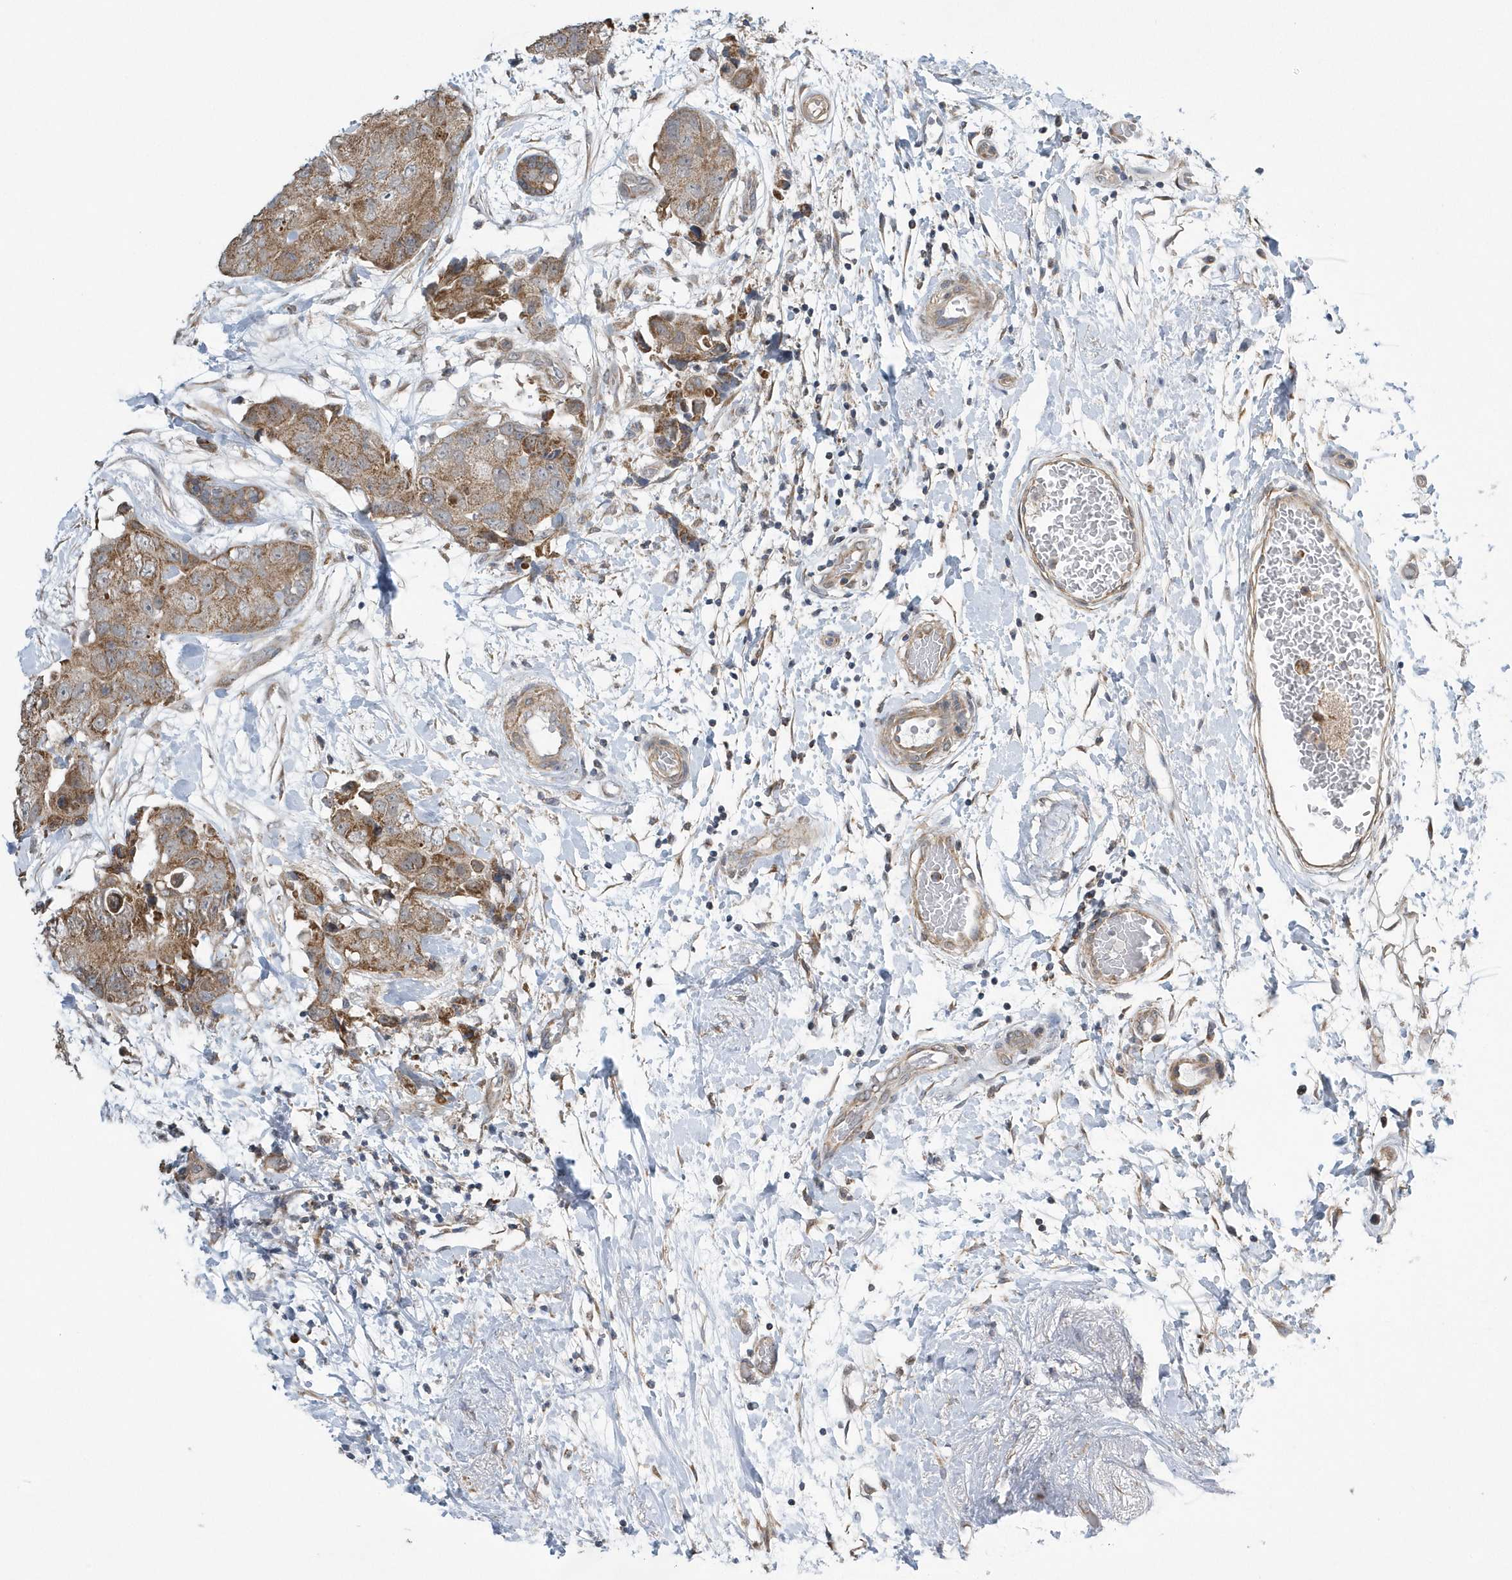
{"staining": {"intensity": "moderate", "quantity": ">75%", "location": "cytoplasmic/membranous"}, "tissue": "breast cancer", "cell_type": "Tumor cells", "image_type": "cancer", "snomed": [{"axis": "morphology", "description": "Duct carcinoma"}, {"axis": "topography", "description": "Breast"}], "caption": "The image reveals immunohistochemical staining of infiltrating ductal carcinoma (breast). There is moderate cytoplasmic/membranous positivity is seen in about >75% of tumor cells.", "gene": "SLX9", "patient": {"sex": "female", "age": 62}}